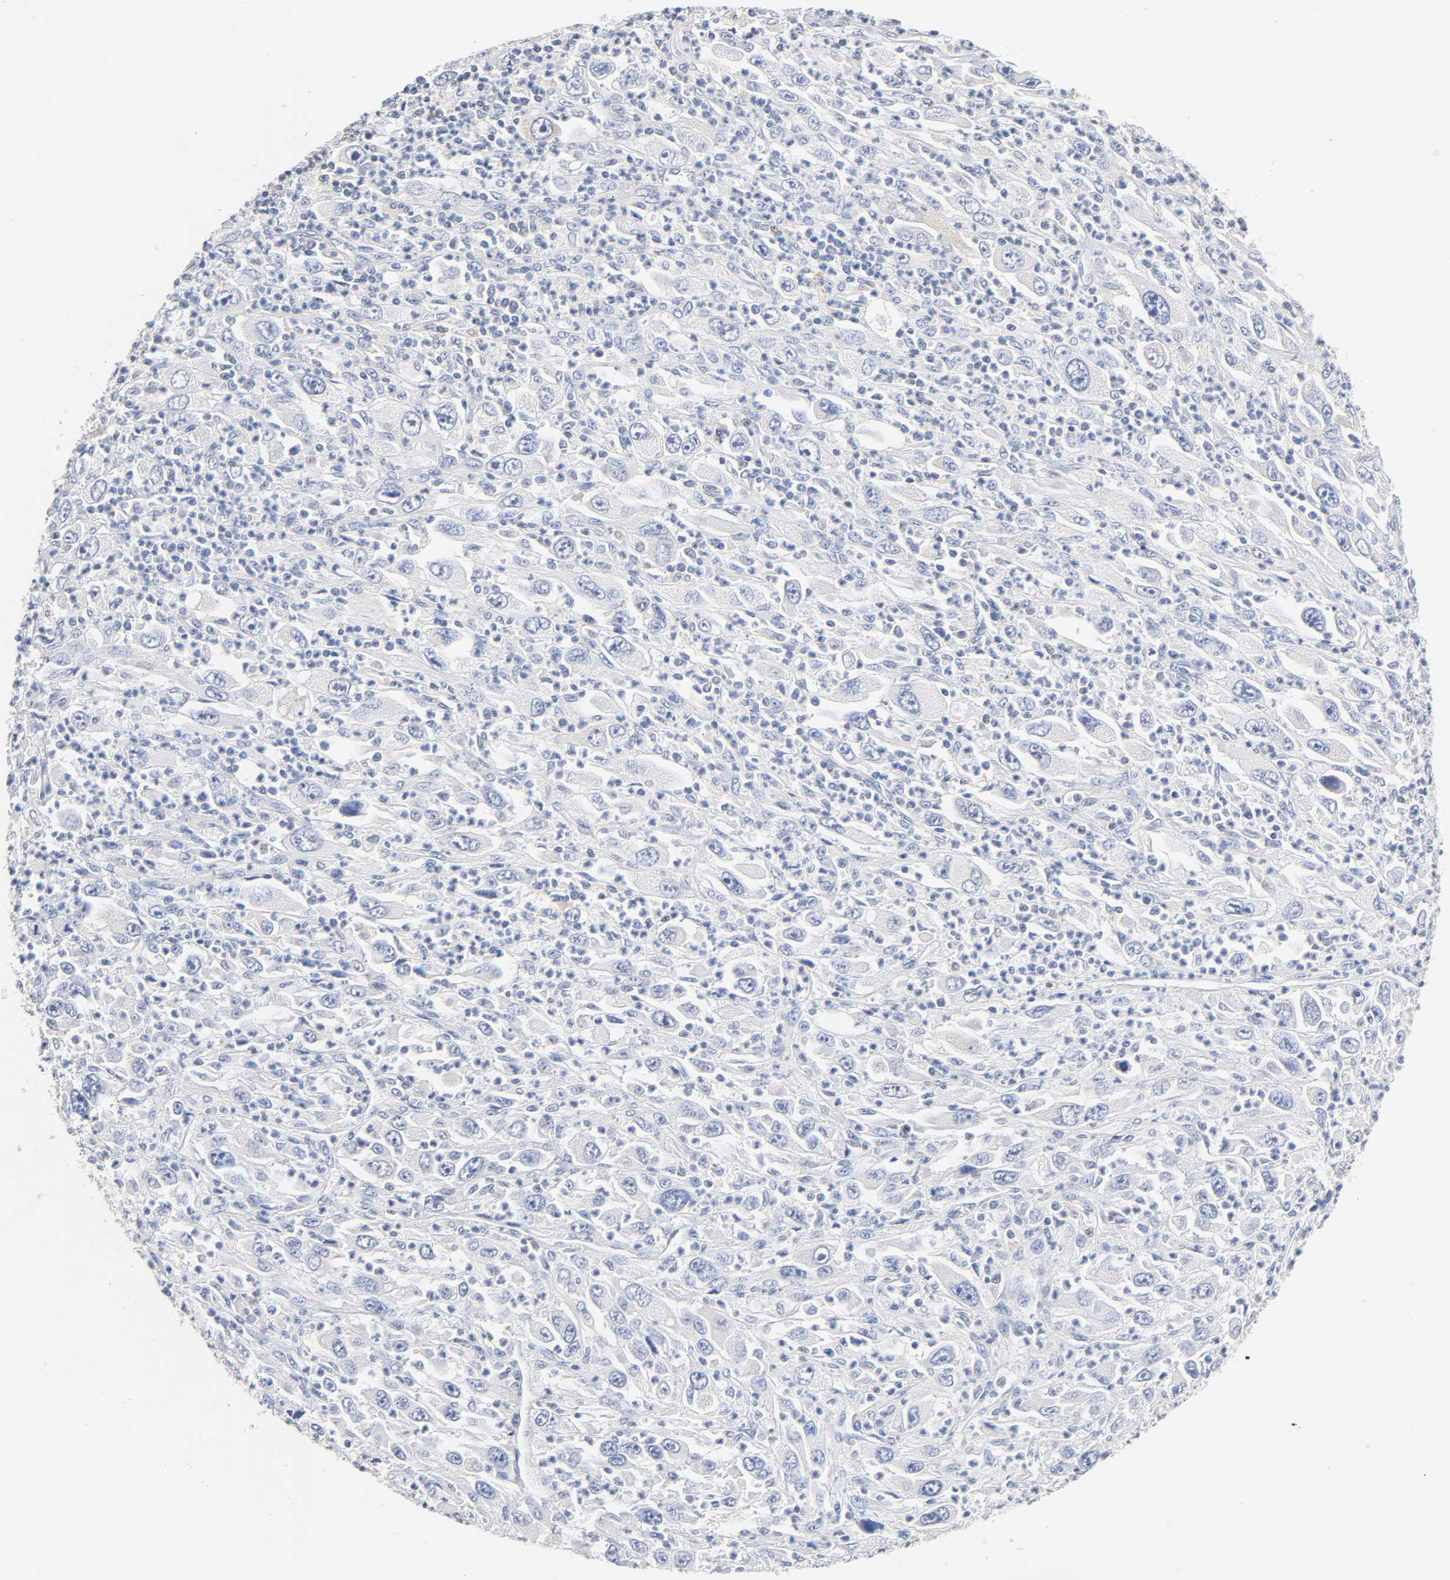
{"staining": {"intensity": "negative", "quantity": "none", "location": "none"}, "tissue": "melanoma", "cell_type": "Tumor cells", "image_type": "cancer", "snomed": [{"axis": "morphology", "description": "Malignant melanoma, Metastatic site"}, {"axis": "topography", "description": "Skin"}], "caption": "The photomicrograph displays no significant expression in tumor cells of malignant melanoma (metastatic site). Brightfield microscopy of IHC stained with DAB (brown) and hematoxylin (blue), captured at high magnification.", "gene": "MALT1", "patient": {"sex": "female", "age": 56}}